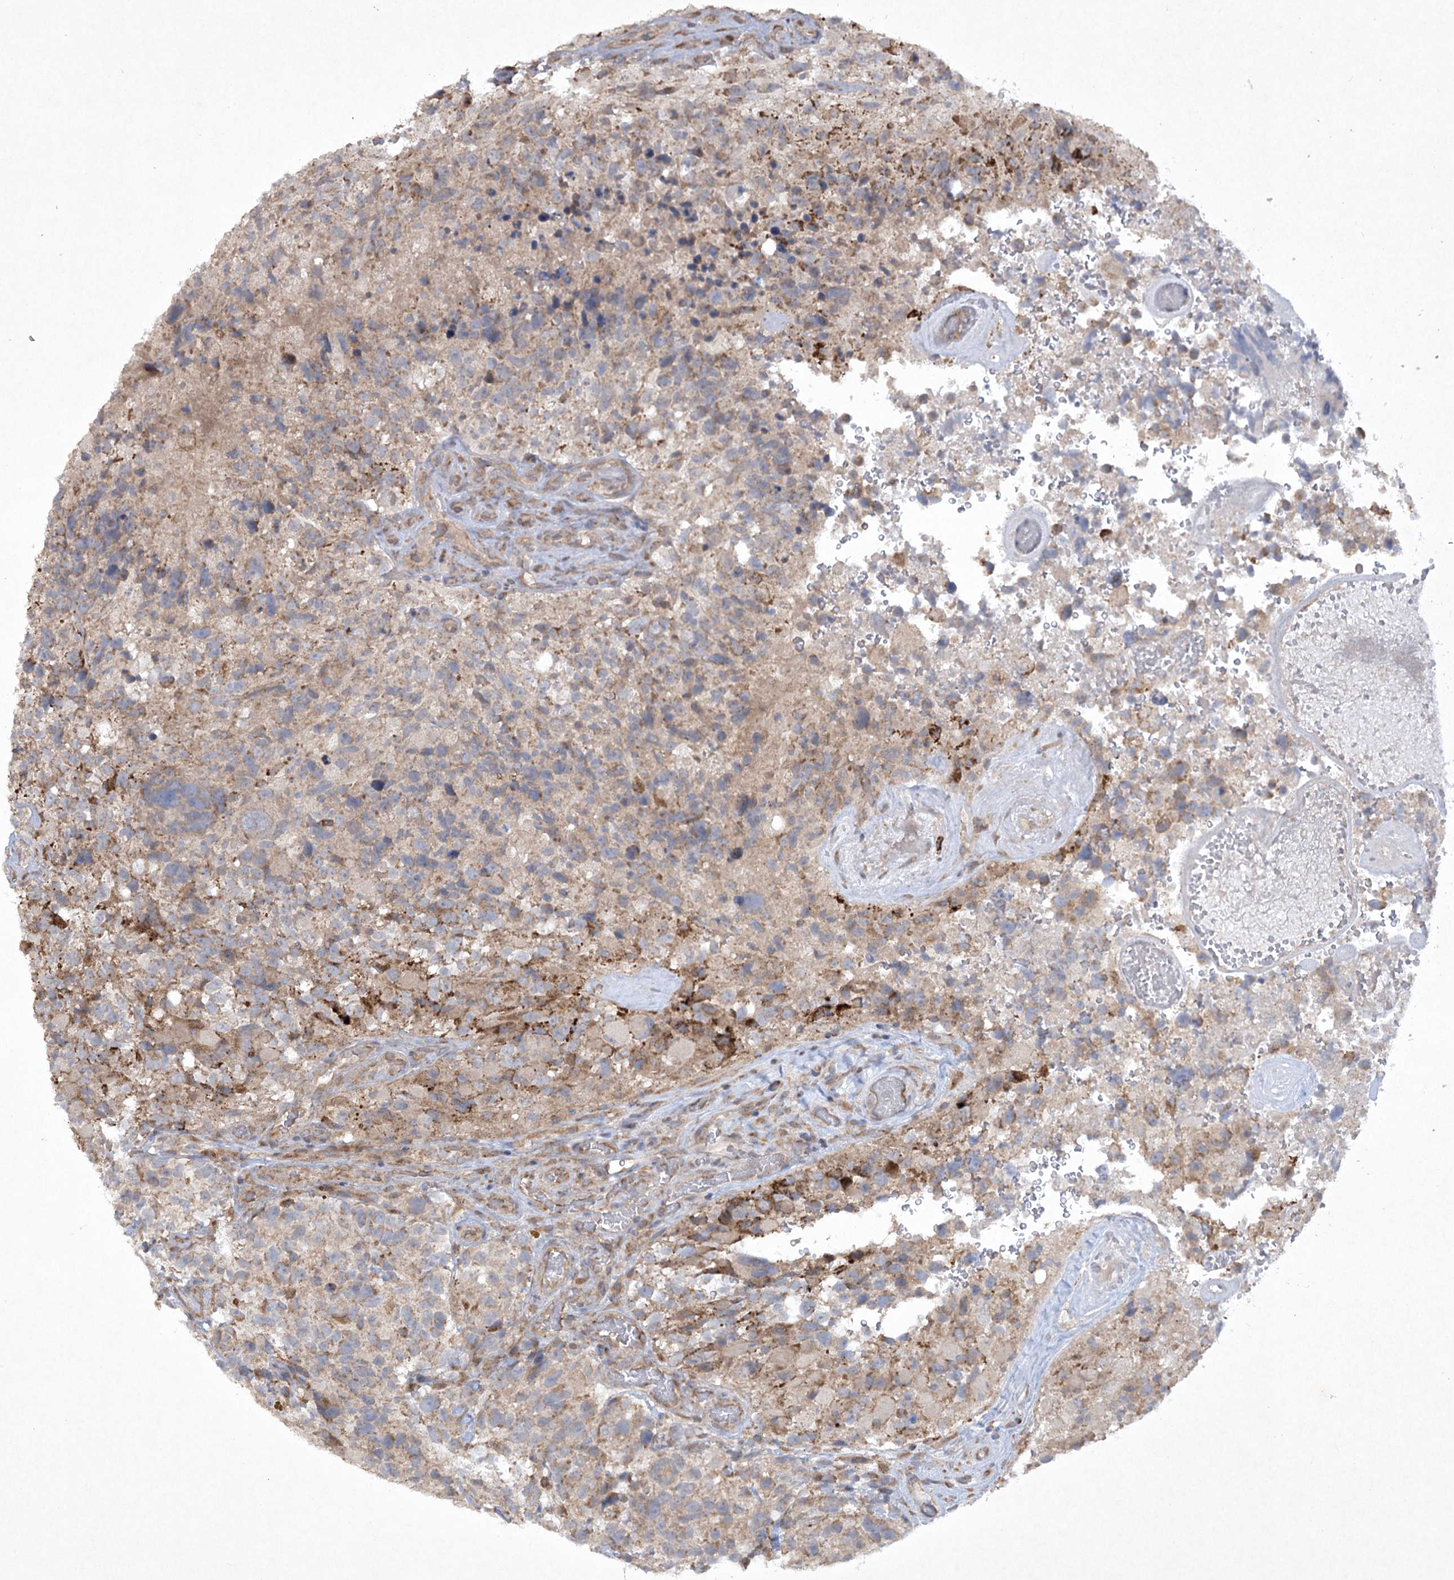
{"staining": {"intensity": "weak", "quantity": "25%-75%", "location": "cytoplasmic/membranous"}, "tissue": "glioma", "cell_type": "Tumor cells", "image_type": "cancer", "snomed": [{"axis": "morphology", "description": "Glioma, malignant, High grade"}, {"axis": "topography", "description": "Brain"}], "caption": "Protein expression analysis of malignant high-grade glioma displays weak cytoplasmic/membranous staining in approximately 25%-75% of tumor cells. The staining was performed using DAB to visualize the protein expression in brown, while the nuclei were stained in blue with hematoxylin (Magnification: 20x).", "gene": "TRAF3IP1", "patient": {"sex": "male", "age": 69}}